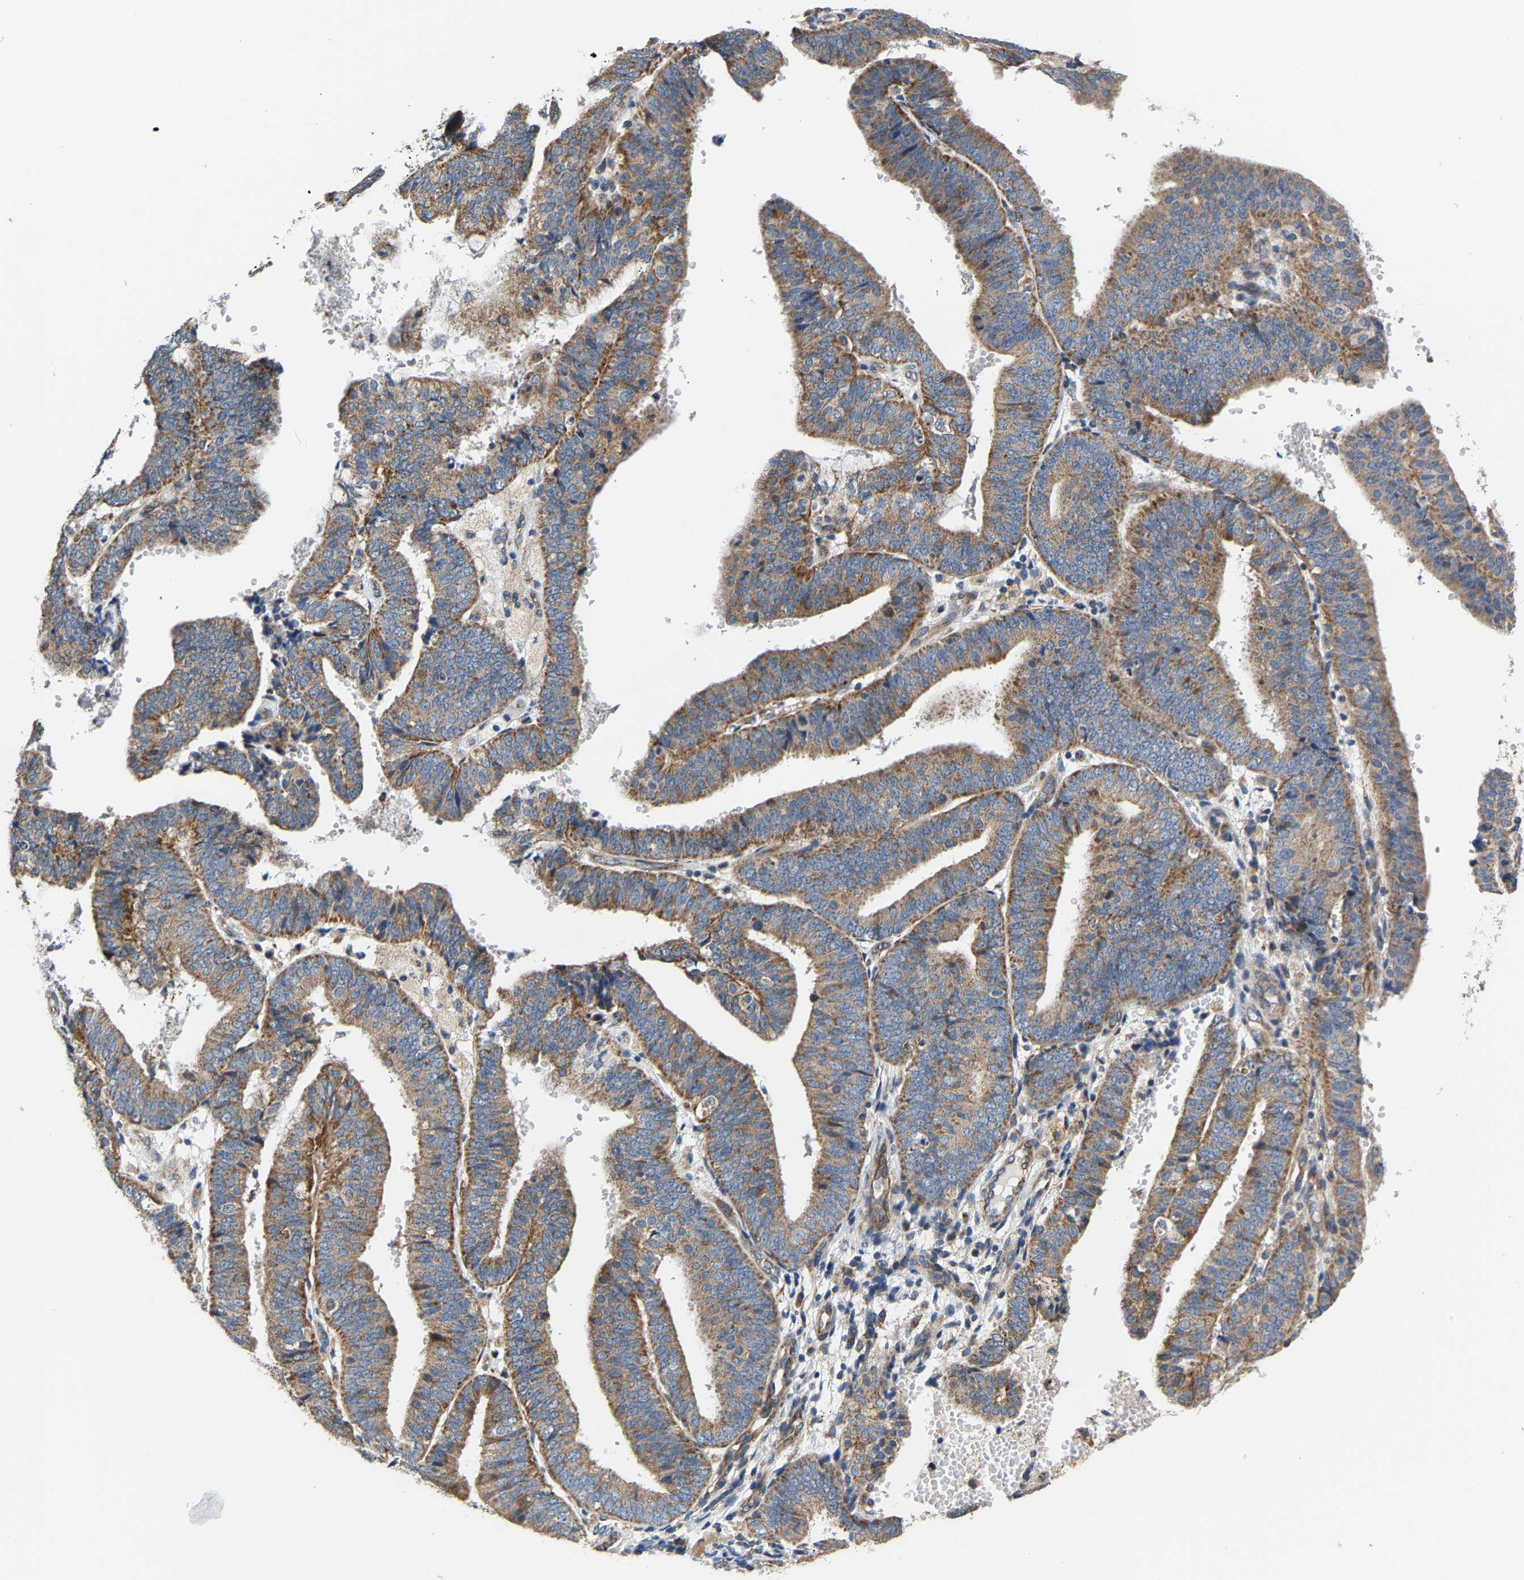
{"staining": {"intensity": "moderate", "quantity": ">75%", "location": "cytoplasmic/membranous"}, "tissue": "endometrial cancer", "cell_type": "Tumor cells", "image_type": "cancer", "snomed": [{"axis": "morphology", "description": "Adenocarcinoma, NOS"}, {"axis": "topography", "description": "Endometrium"}], "caption": "Immunohistochemical staining of endometrial cancer reveals medium levels of moderate cytoplasmic/membranous staining in approximately >75% of tumor cells.", "gene": "TMEM168", "patient": {"sex": "female", "age": 63}}